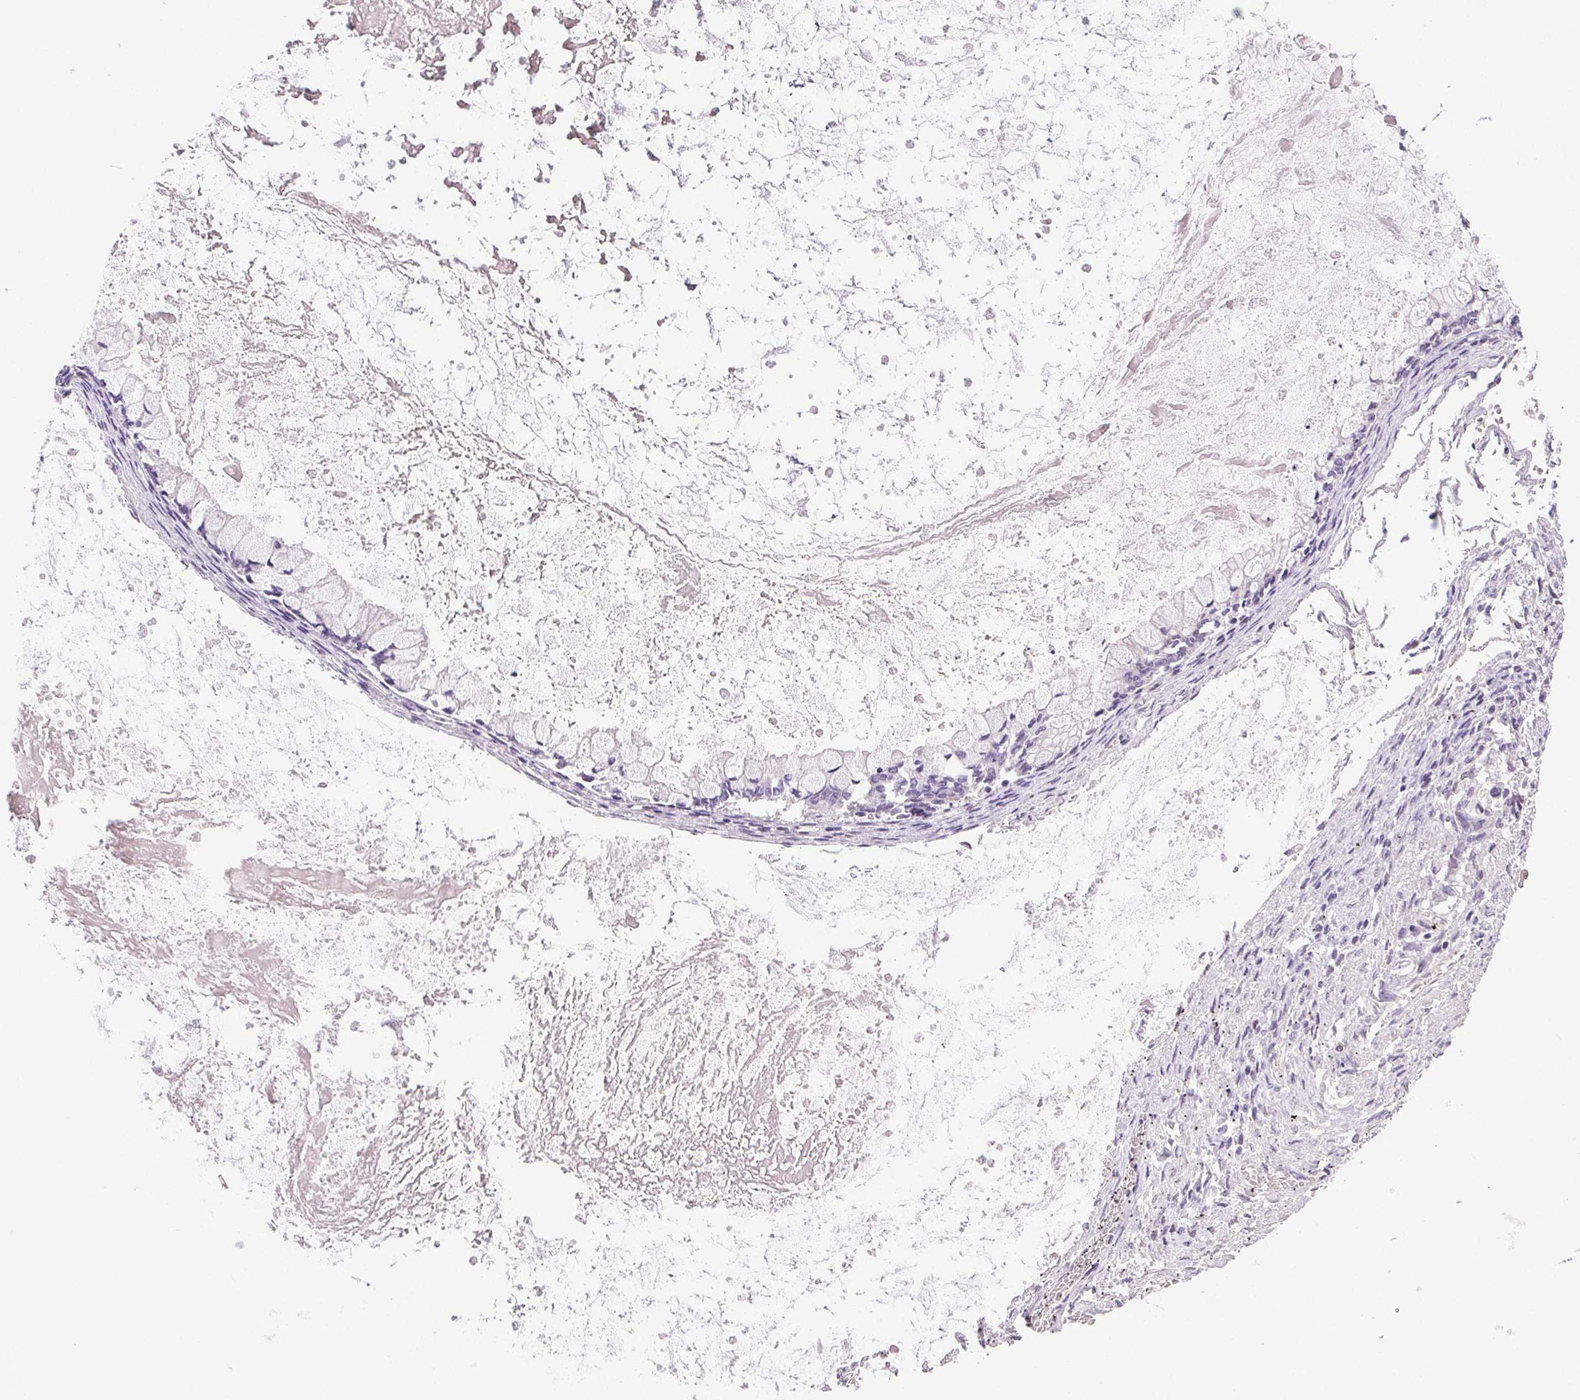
{"staining": {"intensity": "negative", "quantity": "none", "location": "none"}, "tissue": "ovarian cancer", "cell_type": "Tumor cells", "image_type": "cancer", "snomed": [{"axis": "morphology", "description": "Cystadenocarcinoma, mucinous, NOS"}, {"axis": "topography", "description": "Ovary"}], "caption": "High magnification brightfield microscopy of ovarian cancer stained with DAB (brown) and counterstained with hematoxylin (blue): tumor cells show no significant expression.", "gene": "SYCE2", "patient": {"sex": "female", "age": 67}}